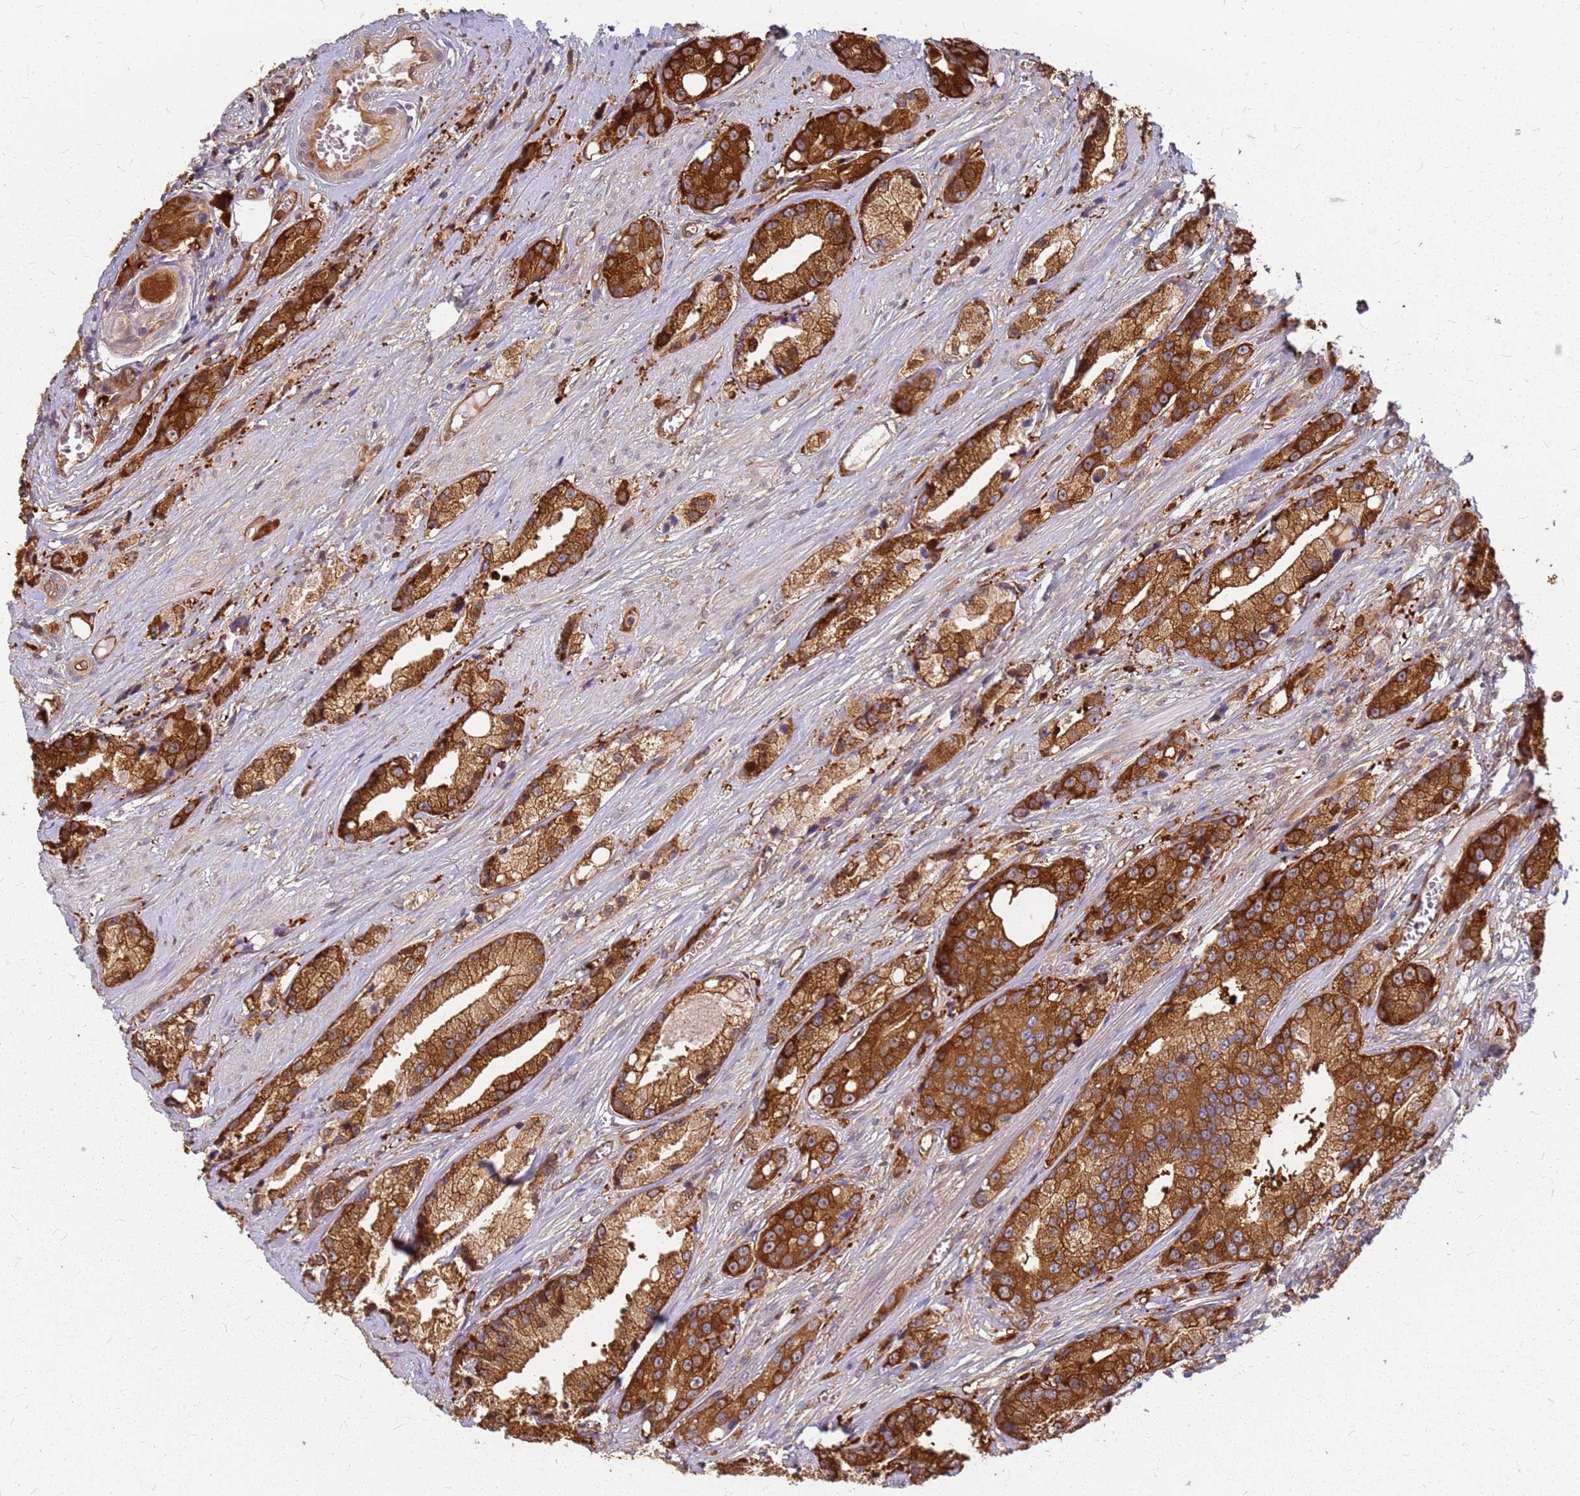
{"staining": {"intensity": "strong", "quantity": ">75%", "location": "cytoplasmic/membranous"}, "tissue": "prostate cancer", "cell_type": "Tumor cells", "image_type": "cancer", "snomed": [{"axis": "morphology", "description": "Adenocarcinoma, High grade"}, {"axis": "topography", "description": "Prostate"}], "caption": "This photomicrograph demonstrates immunohistochemistry staining of human prostate cancer (adenocarcinoma (high-grade)), with high strong cytoplasmic/membranous staining in approximately >75% of tumor cells.", "gene": "HDX", "patient": {"sex": "male", "age": 74}}